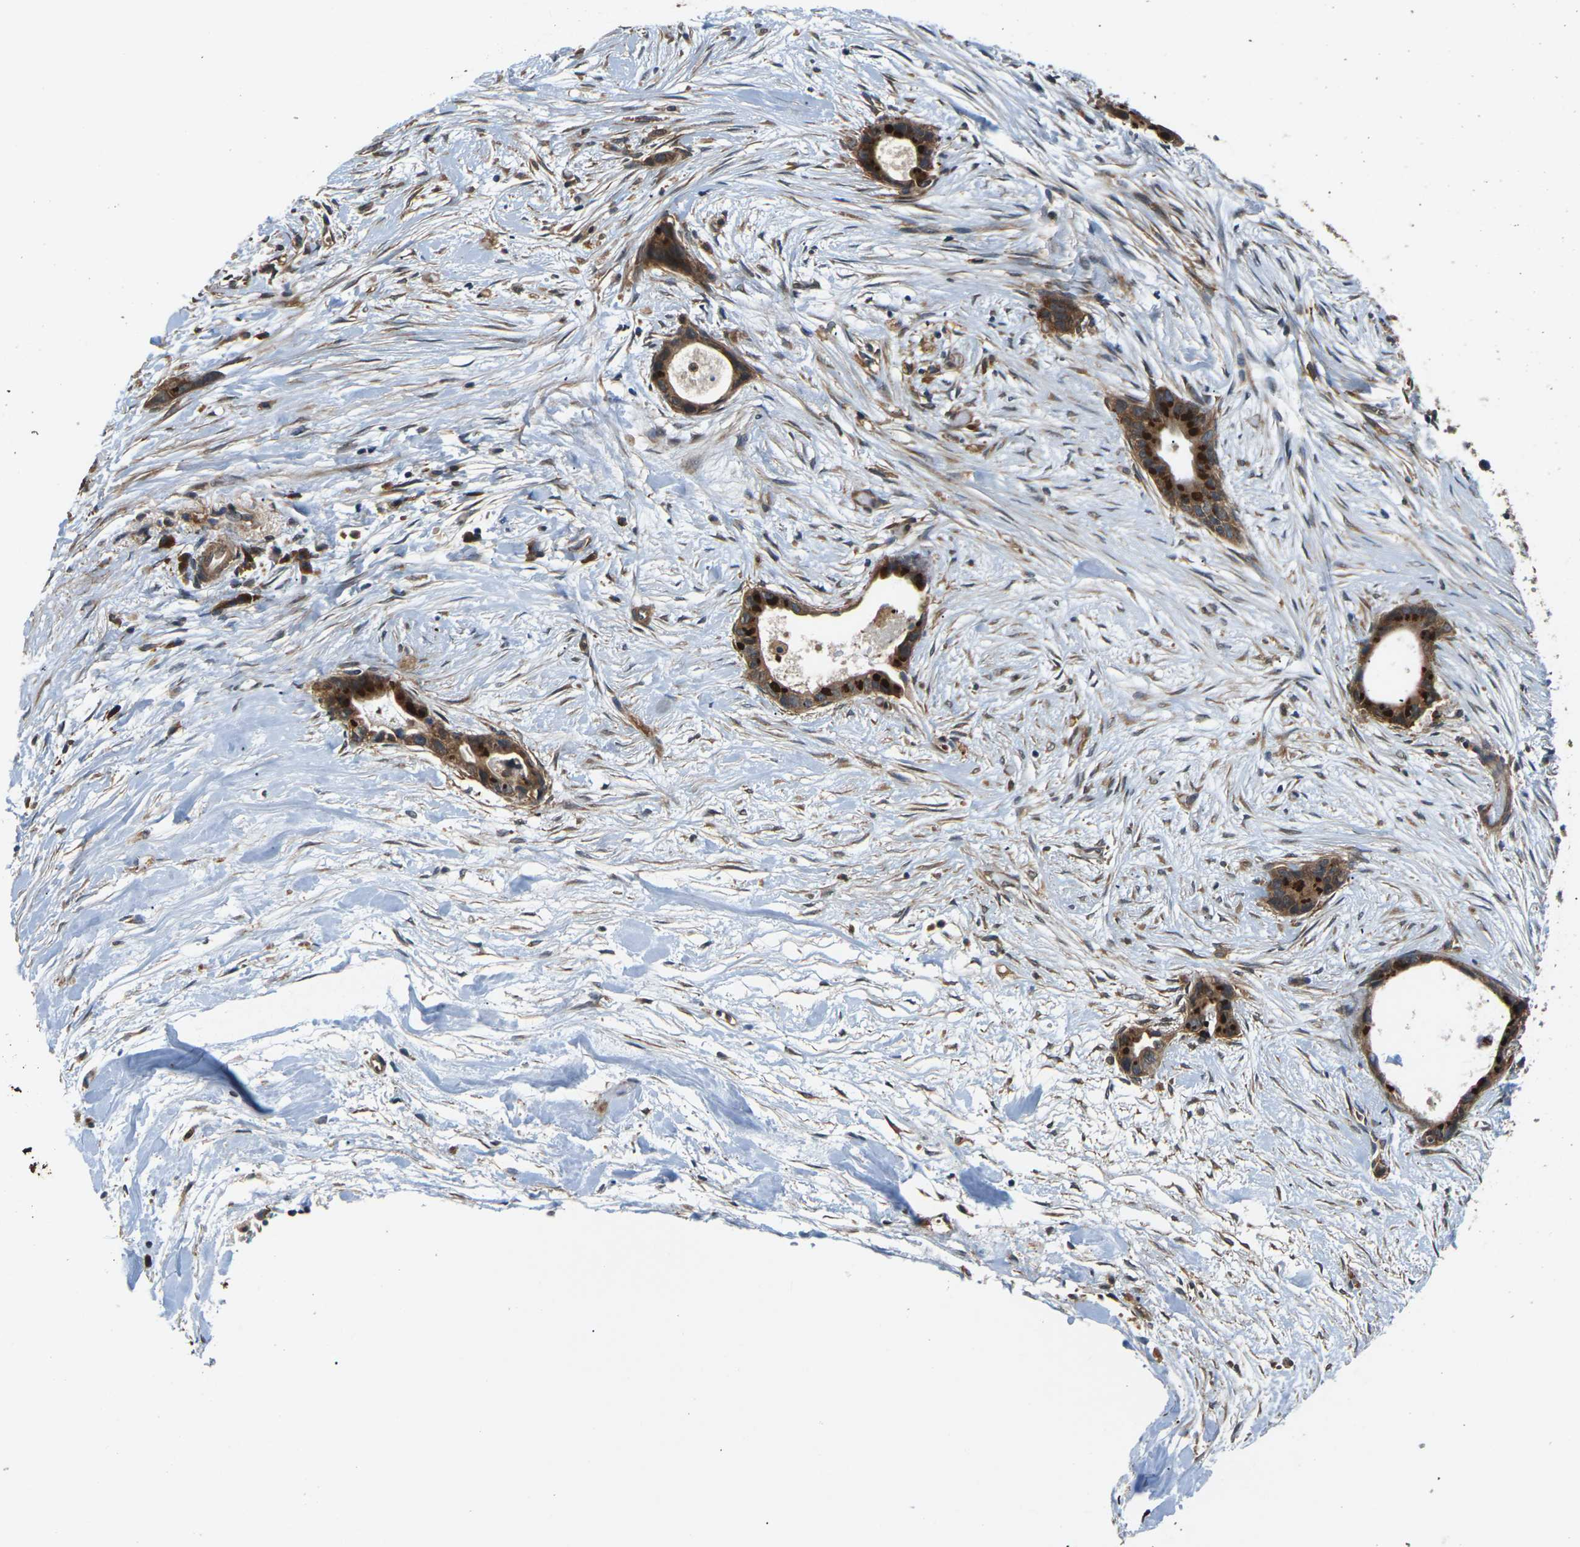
{"staining": {"intensity": "strong", "quantity": ">75%", "location": "cytoplasmic/membranous"}, "tissue": "liver cancer", "cell_type": "Tumor cells", "image_type": "cancer", "snomed": [{"axis": "morphology", "description": "Cholangiocarcinoma"}, {"axis": "topography", "description": "Liver"}], "caption": "Liver cancer was stained to show a protein in brown. There is high levels of strong cytoplasmic/membranous expression in about >75% of tumor cells. The staining is performed using DAB brown chromogen to label protein expression. The nuclei are counter-stained blue using hematoxylin.", "gene": "NRAS", "patient": {"sex": "female", "age": 55}}